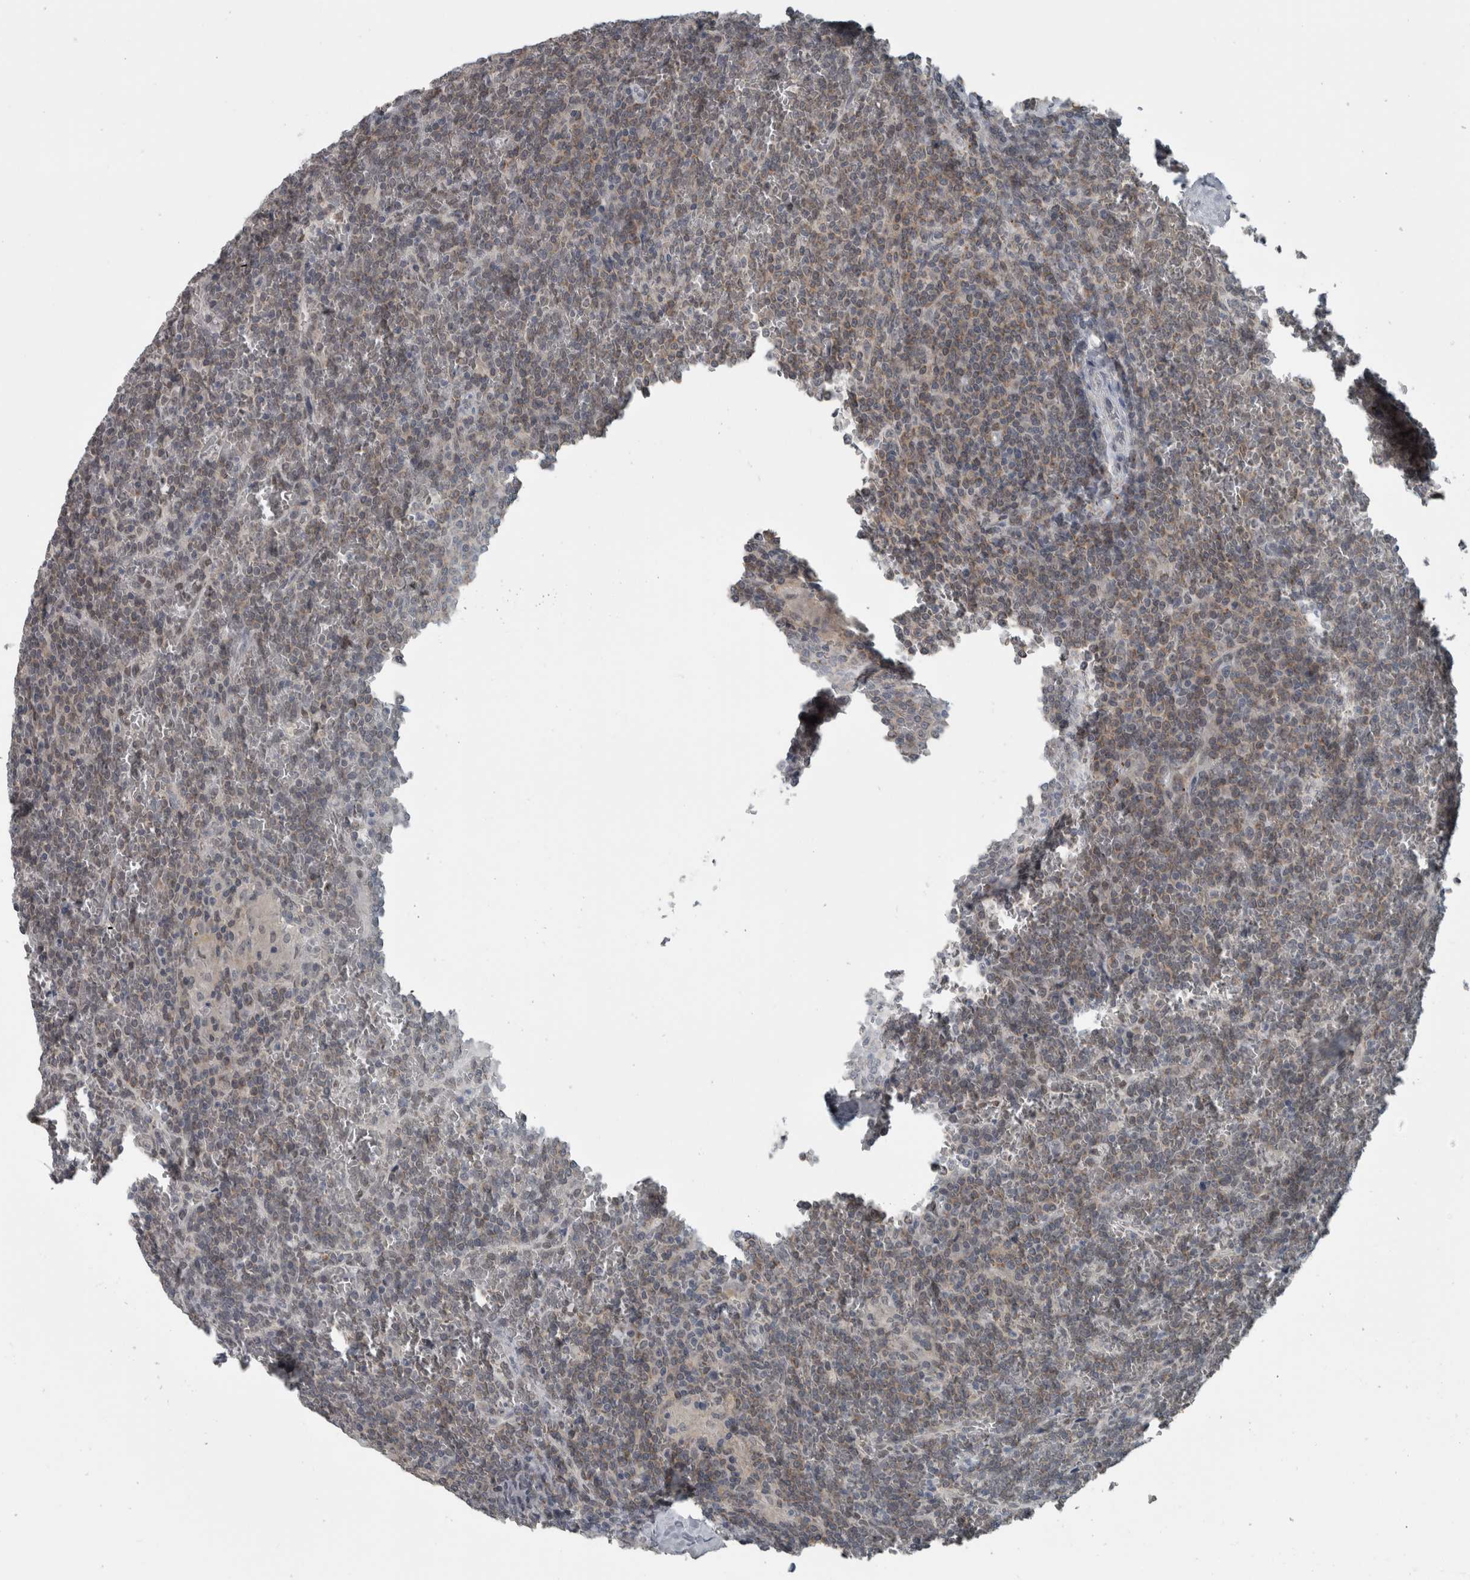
{"staining": {"intensity": "weak", "quantity": "25%-75%", "location": "cytoplasmic/membranous,nuclear"}, "tissue": "lymphoma", "cell_type": "Tumor cells", "image_type": "cancer", "snomed": [{"axis": "morphology", "description": "Malignant lymphoma, non-Hodgkin's type, Low grade"}, {"axis": "topography", "description": "Spleen"}], "caption": "High-power microscopy captured an immunohistochemistry (IHC) micrograph of lymphoma, revealing weak cytoplasmic/membranous and nuclear staining in about 25%-75% of tumor cells.", "gene": "ZBTB21", "patient": {"sex": "female", "age": 19}}